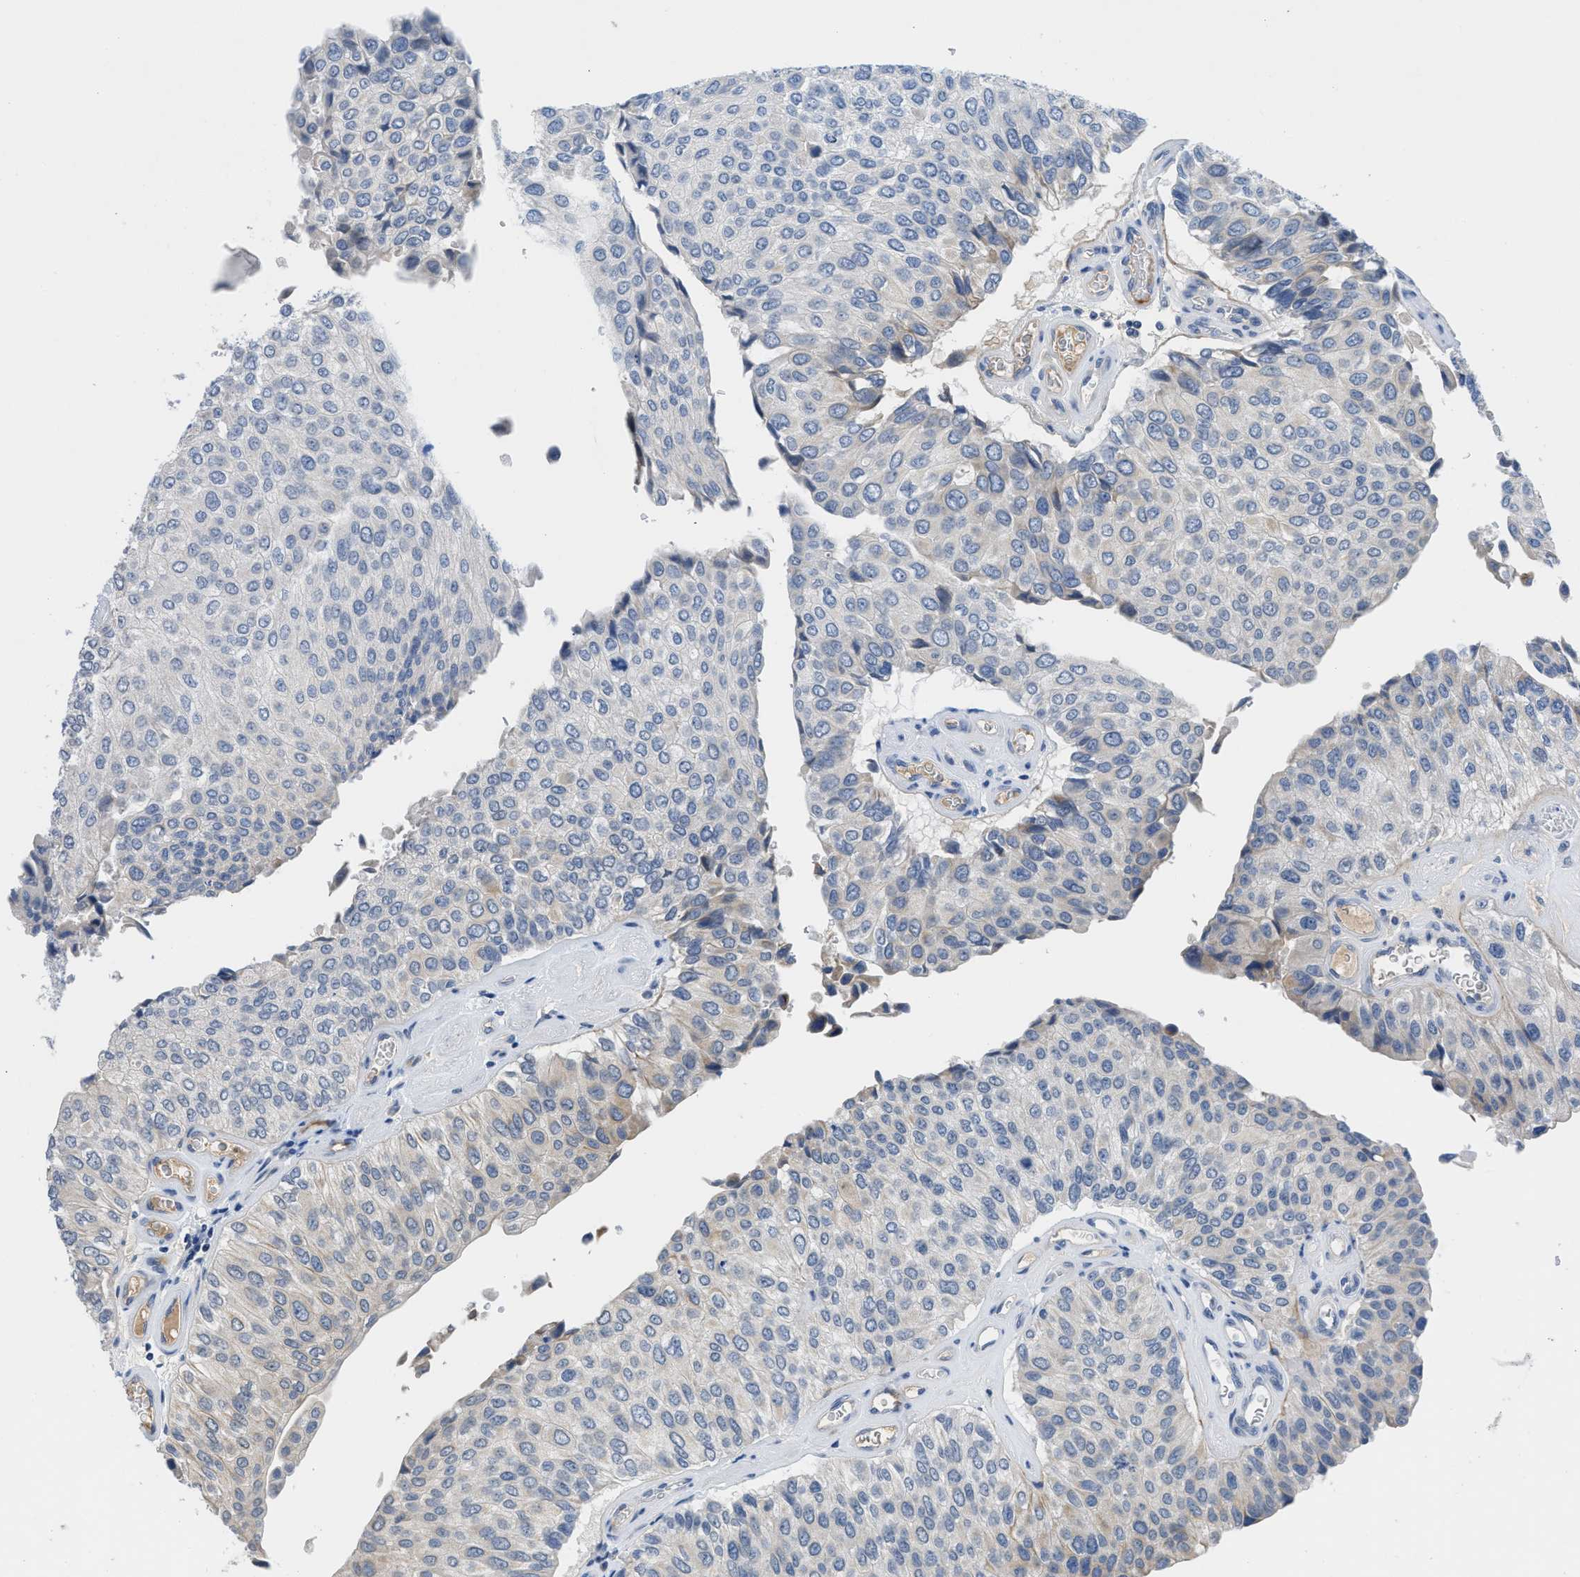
{"staining": {"intensity": "negative", "quantity": "none", "location": "none"}, "tissue": "urothelial cancer", "cell_type": "Tumor cells", "image_type": "cancer", "snomed": [{"axis": "morphology", "description": "Urothelial carcinoma, High grade"}, {"axis": "topography", "description": "Kidney"}, {"axis": "topography", "description": "Urinary bladder"}], "caption": "This is an immunohistochemistry (IHC) histopathology image of human urothelial carcinoma (high-grade). There is no staining in tumor cells.", "gene": "OR9K2", "patient": {"sex": "male", "age": 77}}